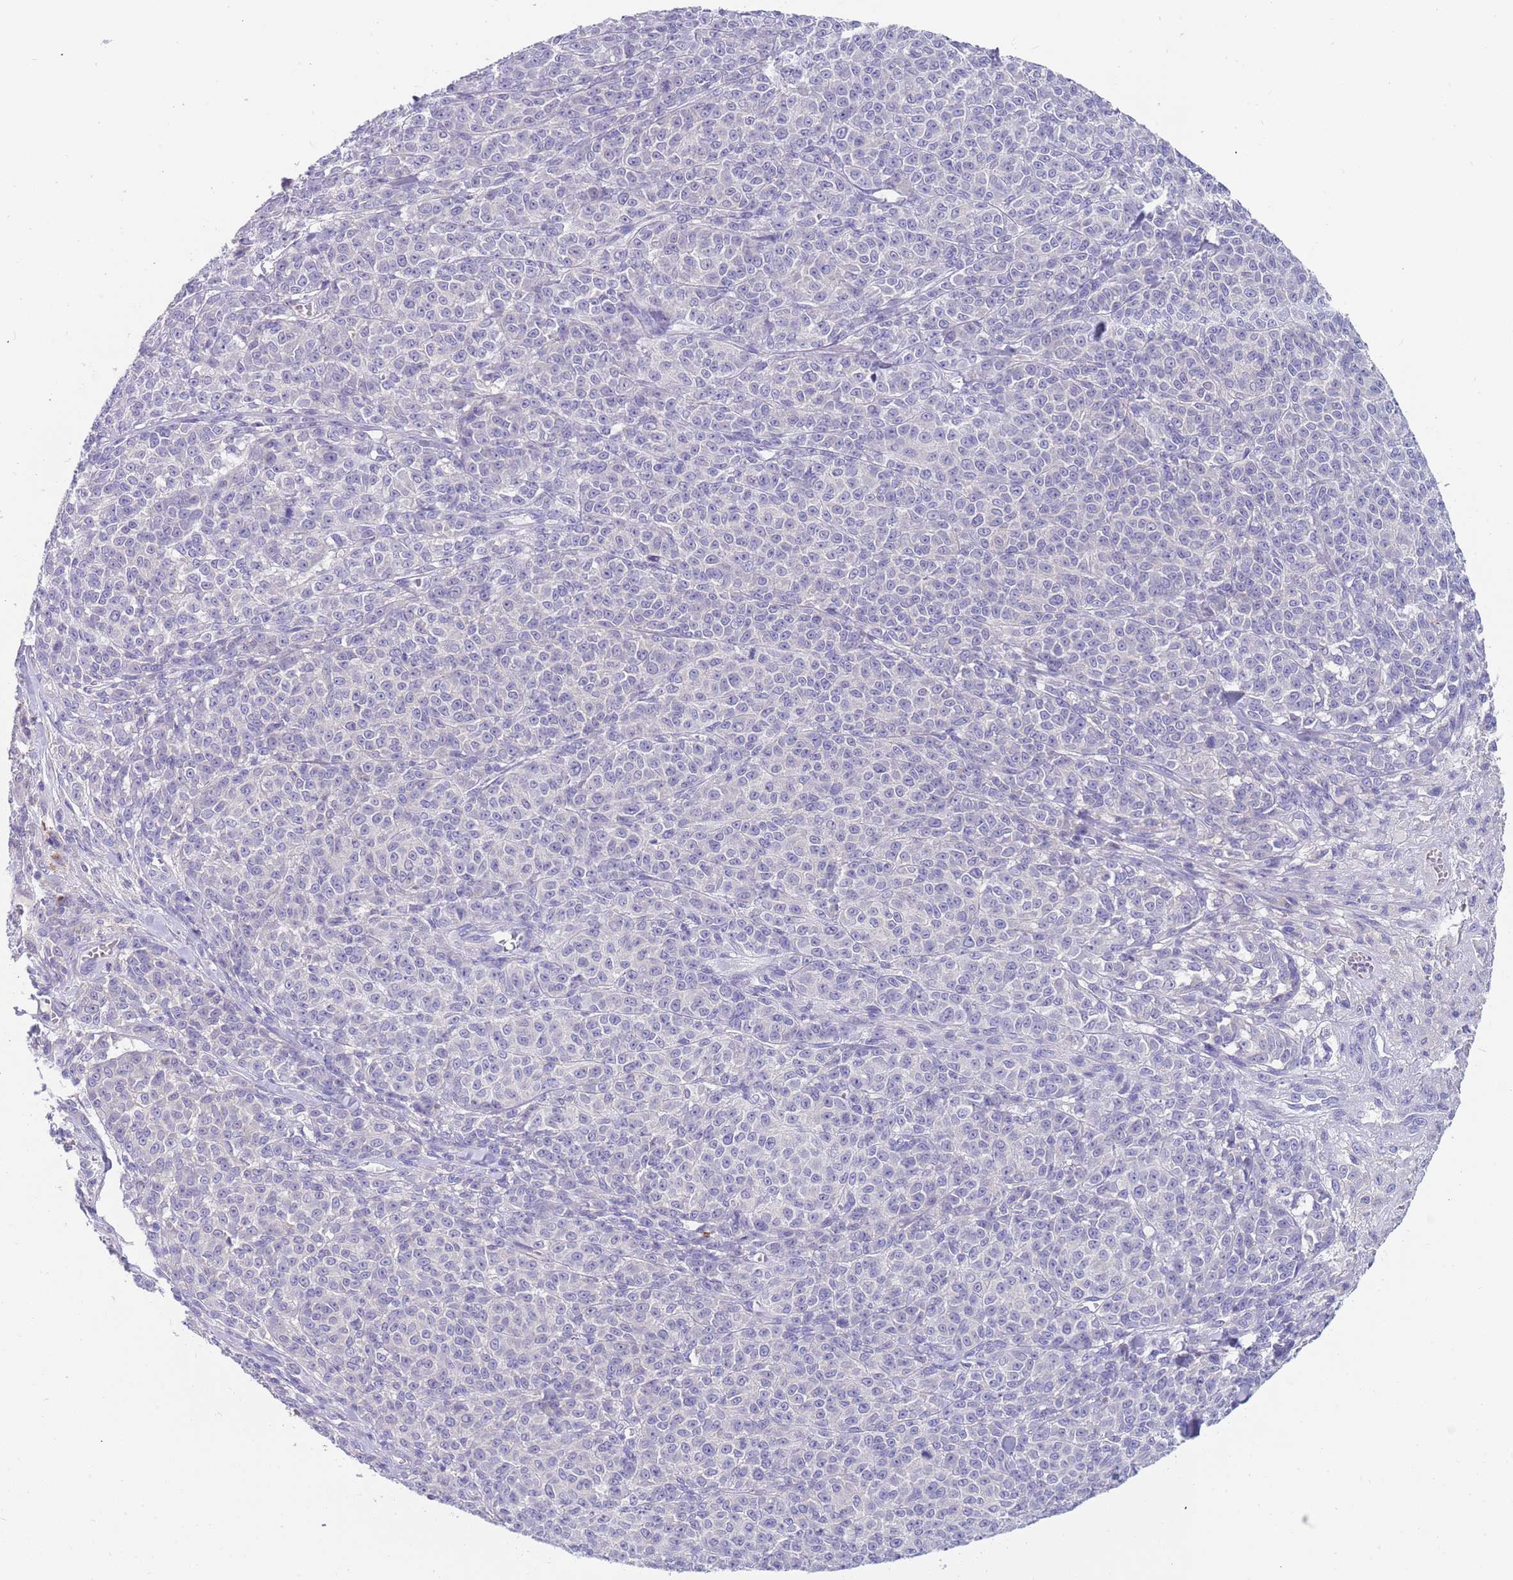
{"staining": {"intensity": "negative", "quantity": "none", "location": "none"}, "tissue": "melanoma", "cell_type": "Tumor cells", "image_type": "cancer", "snomed": [{"axis": "morphology", "description": "Normal tissue, NOS"}, {"axis": "morphology", "description": "Malignant melanoma, NOS"}, {"axis": "topography", "description": "Skin"}], "caption": "Immunohistochemical staining of human malignant melanoma reveals no significant staining in tumor cells.", "gene": "TYW1", "patient": {"sex": "female", "age": 34}}